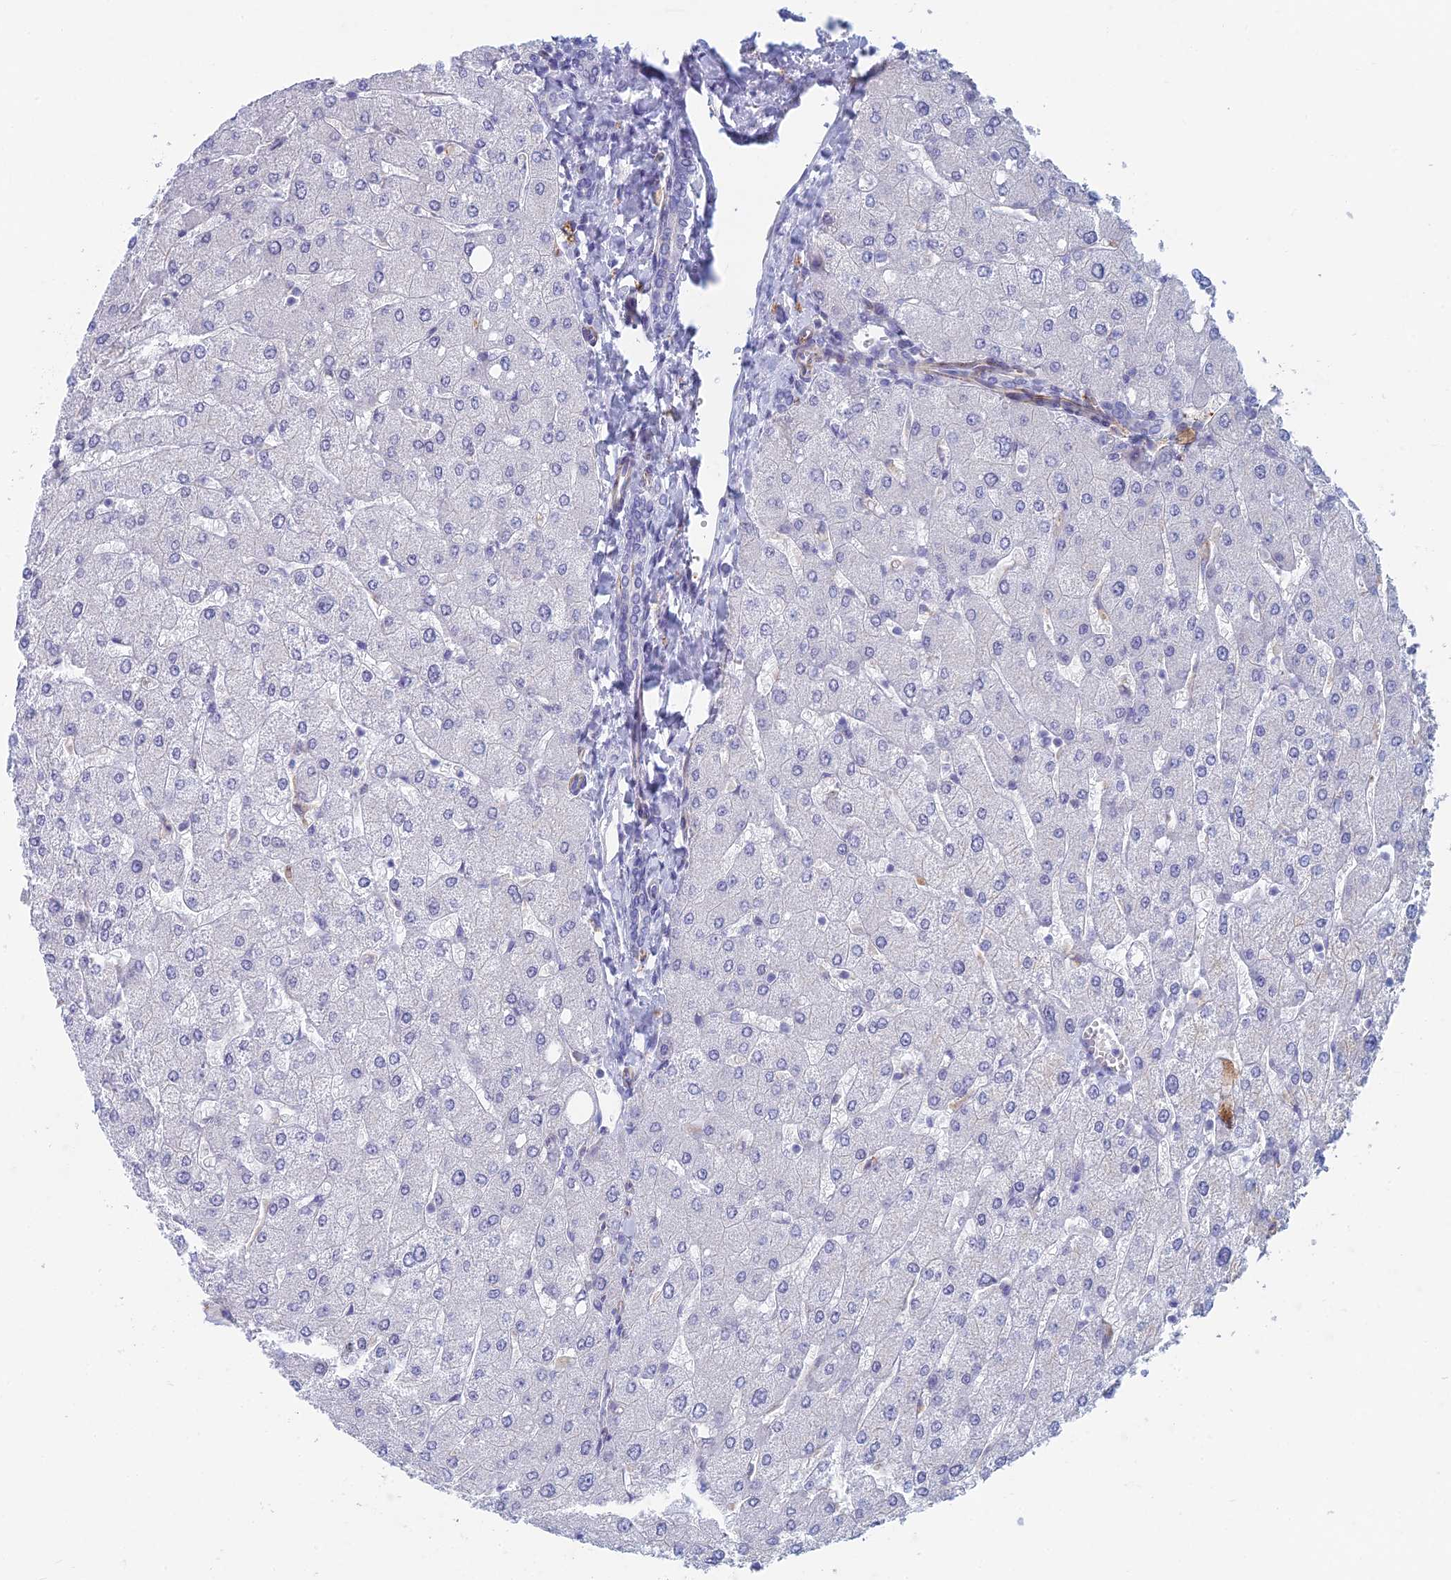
{"staining": {"intensity": "negative", "quantity": "none", "location": "none"}, "tissue": "liver", "cell_type": "Cholangiocytes", "image_type": "normal", "snomed": [{"axis": "morphology", "description": "Normal tissue, NOS"}, {"axis": "topography", "description": "Liver"}], "caption": "A histopathology image of liver stained for a protein demonstrates no brown staining in cholangiocytes.", "gene": "FERD3L", "patient": {"sex": "male", "age": 55}}